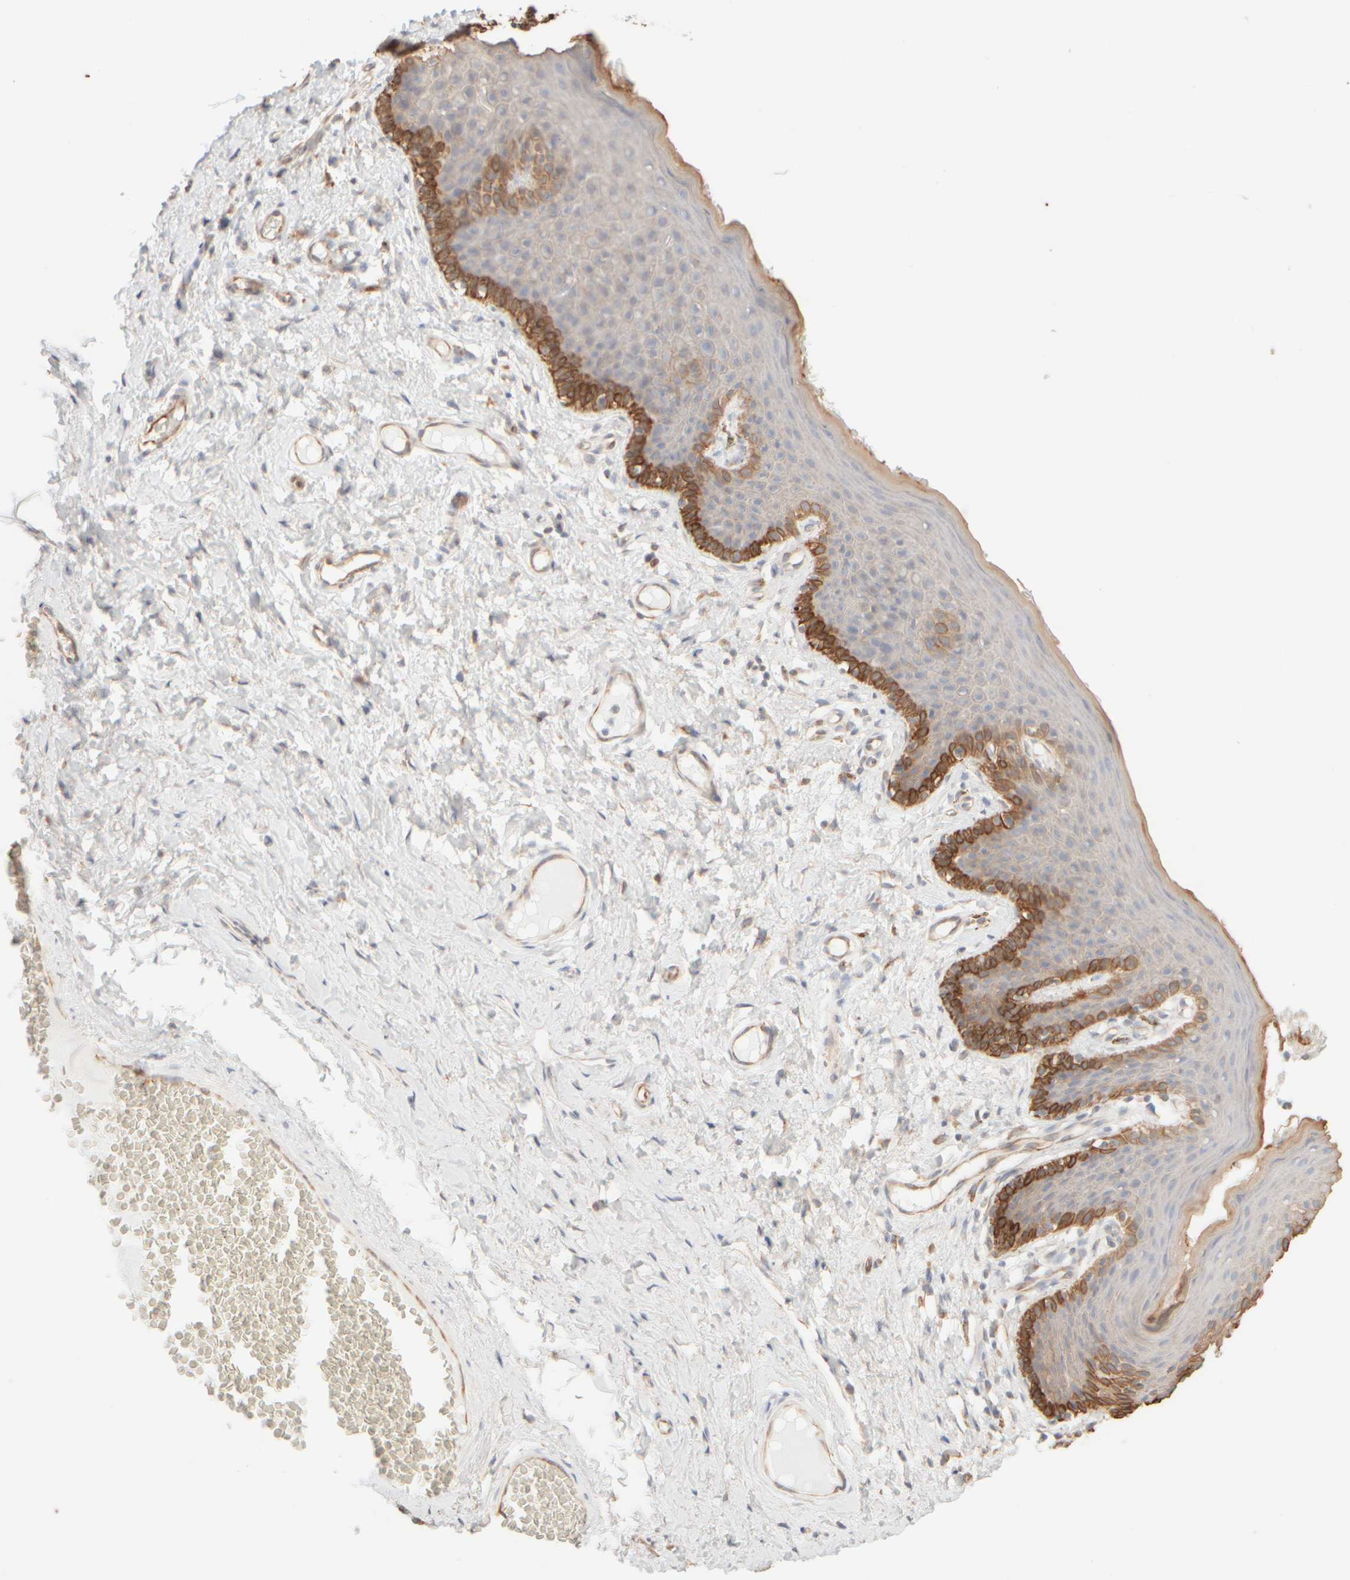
{"staining": {"intensity": "strong", "quantity": "25%-75%", "location": "cytoplasmic/membranous"}, "tissue": "skin", "cell_type": "Epidermal cells", "image_type": "normal", "snomed": [{"axis": "morphology", "description": "Normal tissue, NOS"}, {"axis": "topography", "description": "Vulva"}], "caption": "A high amount of strong cytoplasmic/membranous positivity is identified in approximately 25%-75% of epidermal cells in unremarkable skin.", "gene": "KRT15", "patient": {"sex": "female", "age": 66}}